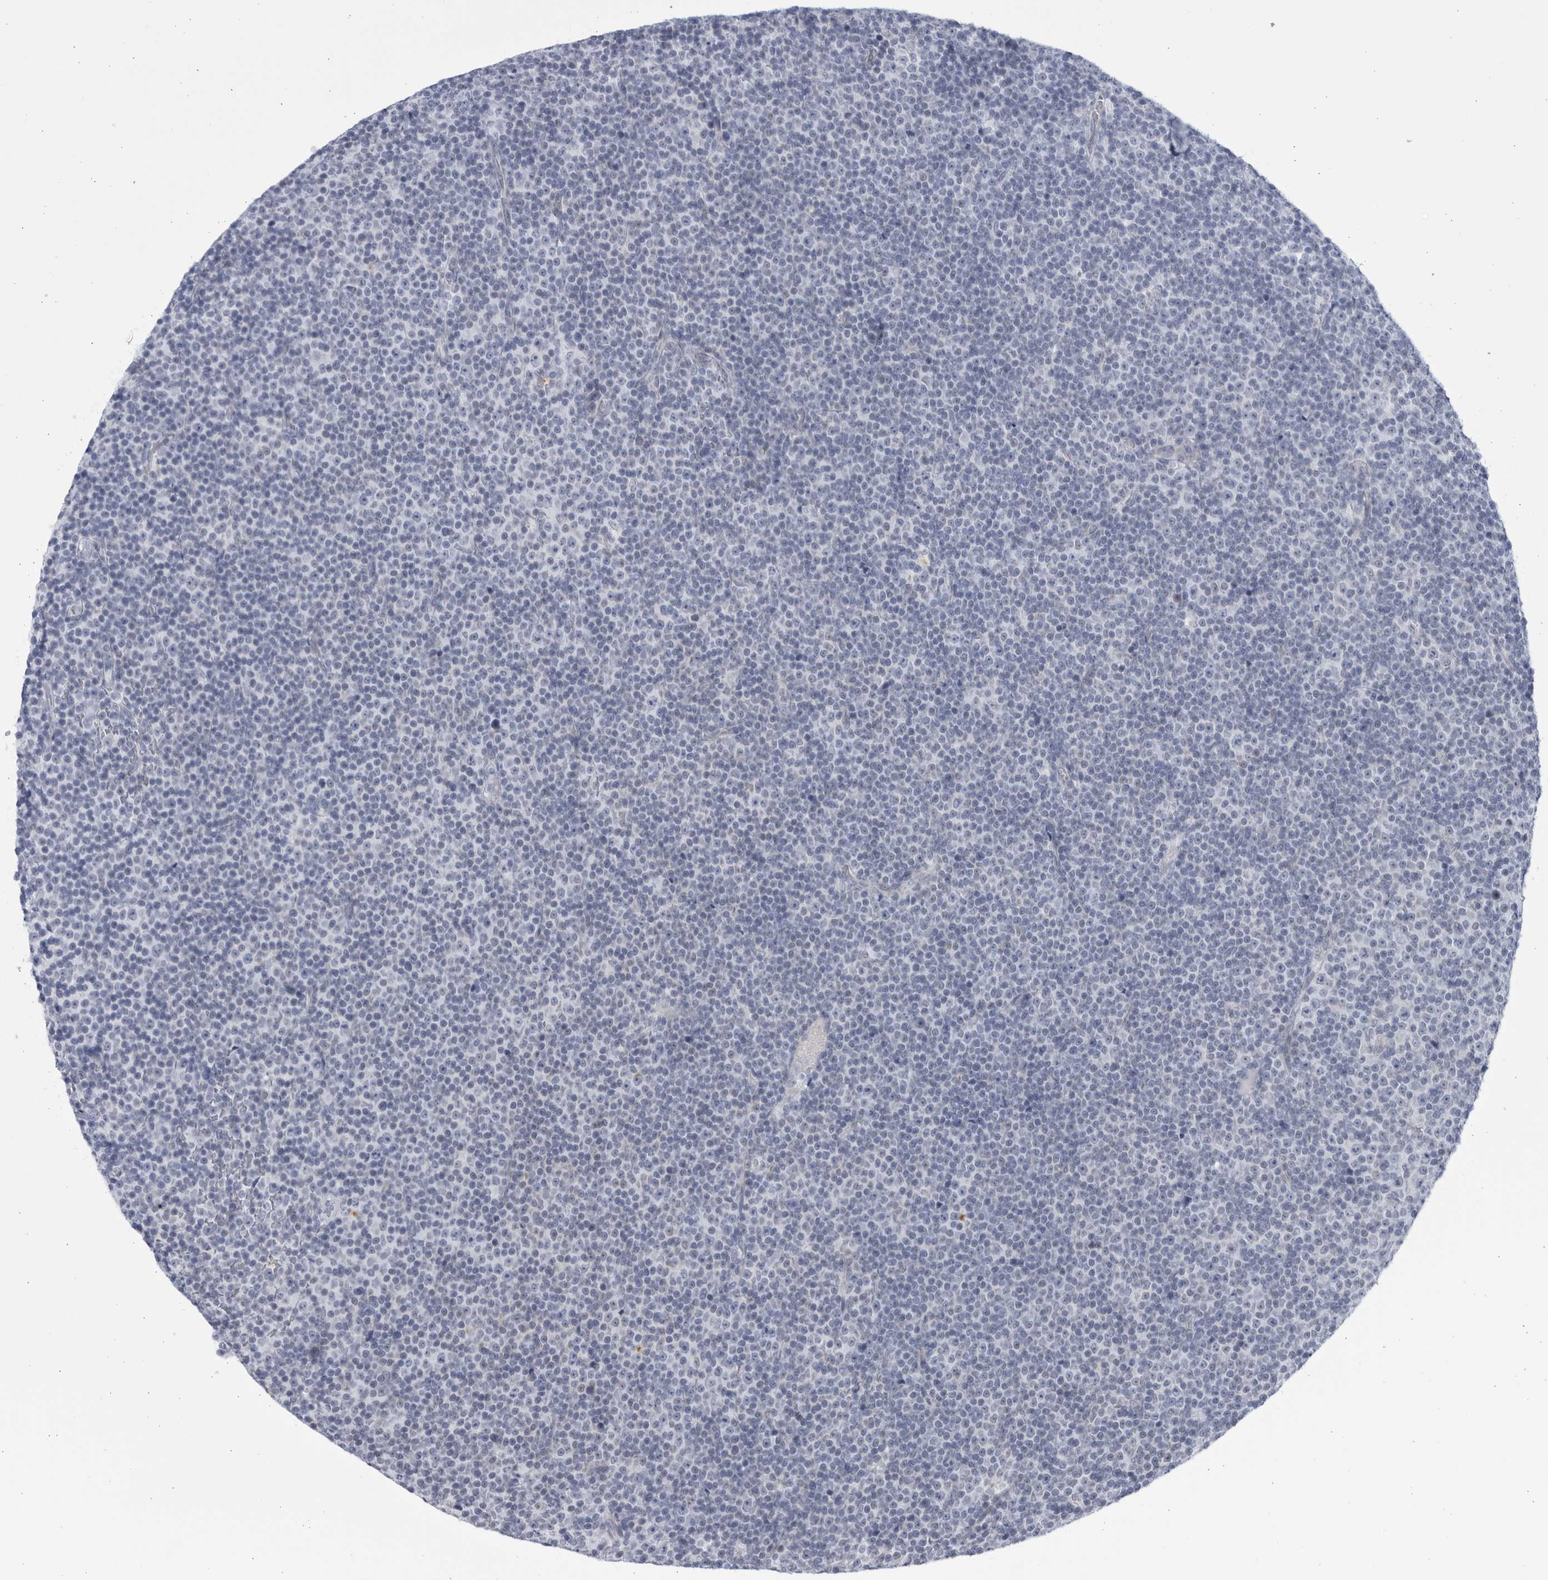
{"staining": {"intensity": "negative", "quantity": "none", "location": "none"}, "tissue": "lymphoma", "cell_type": "Tumor cells", "image_type": "cancer", "snomed": [{"axis": "morphology", "description": "Malignant lymphoma, non-Hodgkin's type, Low grade"}, {"axis": "topography", "description": "Lymph node"}], "caption": "A high-resolution micrograph shows immunohistochemistry (IHC) staining of low-grade malignant lymphoma, non-Hodgkin's type, which demonstrates no significant positivity in tumor cells.", "gene": "CCDC181", "patient": {"sex": "female", "age": 67}}